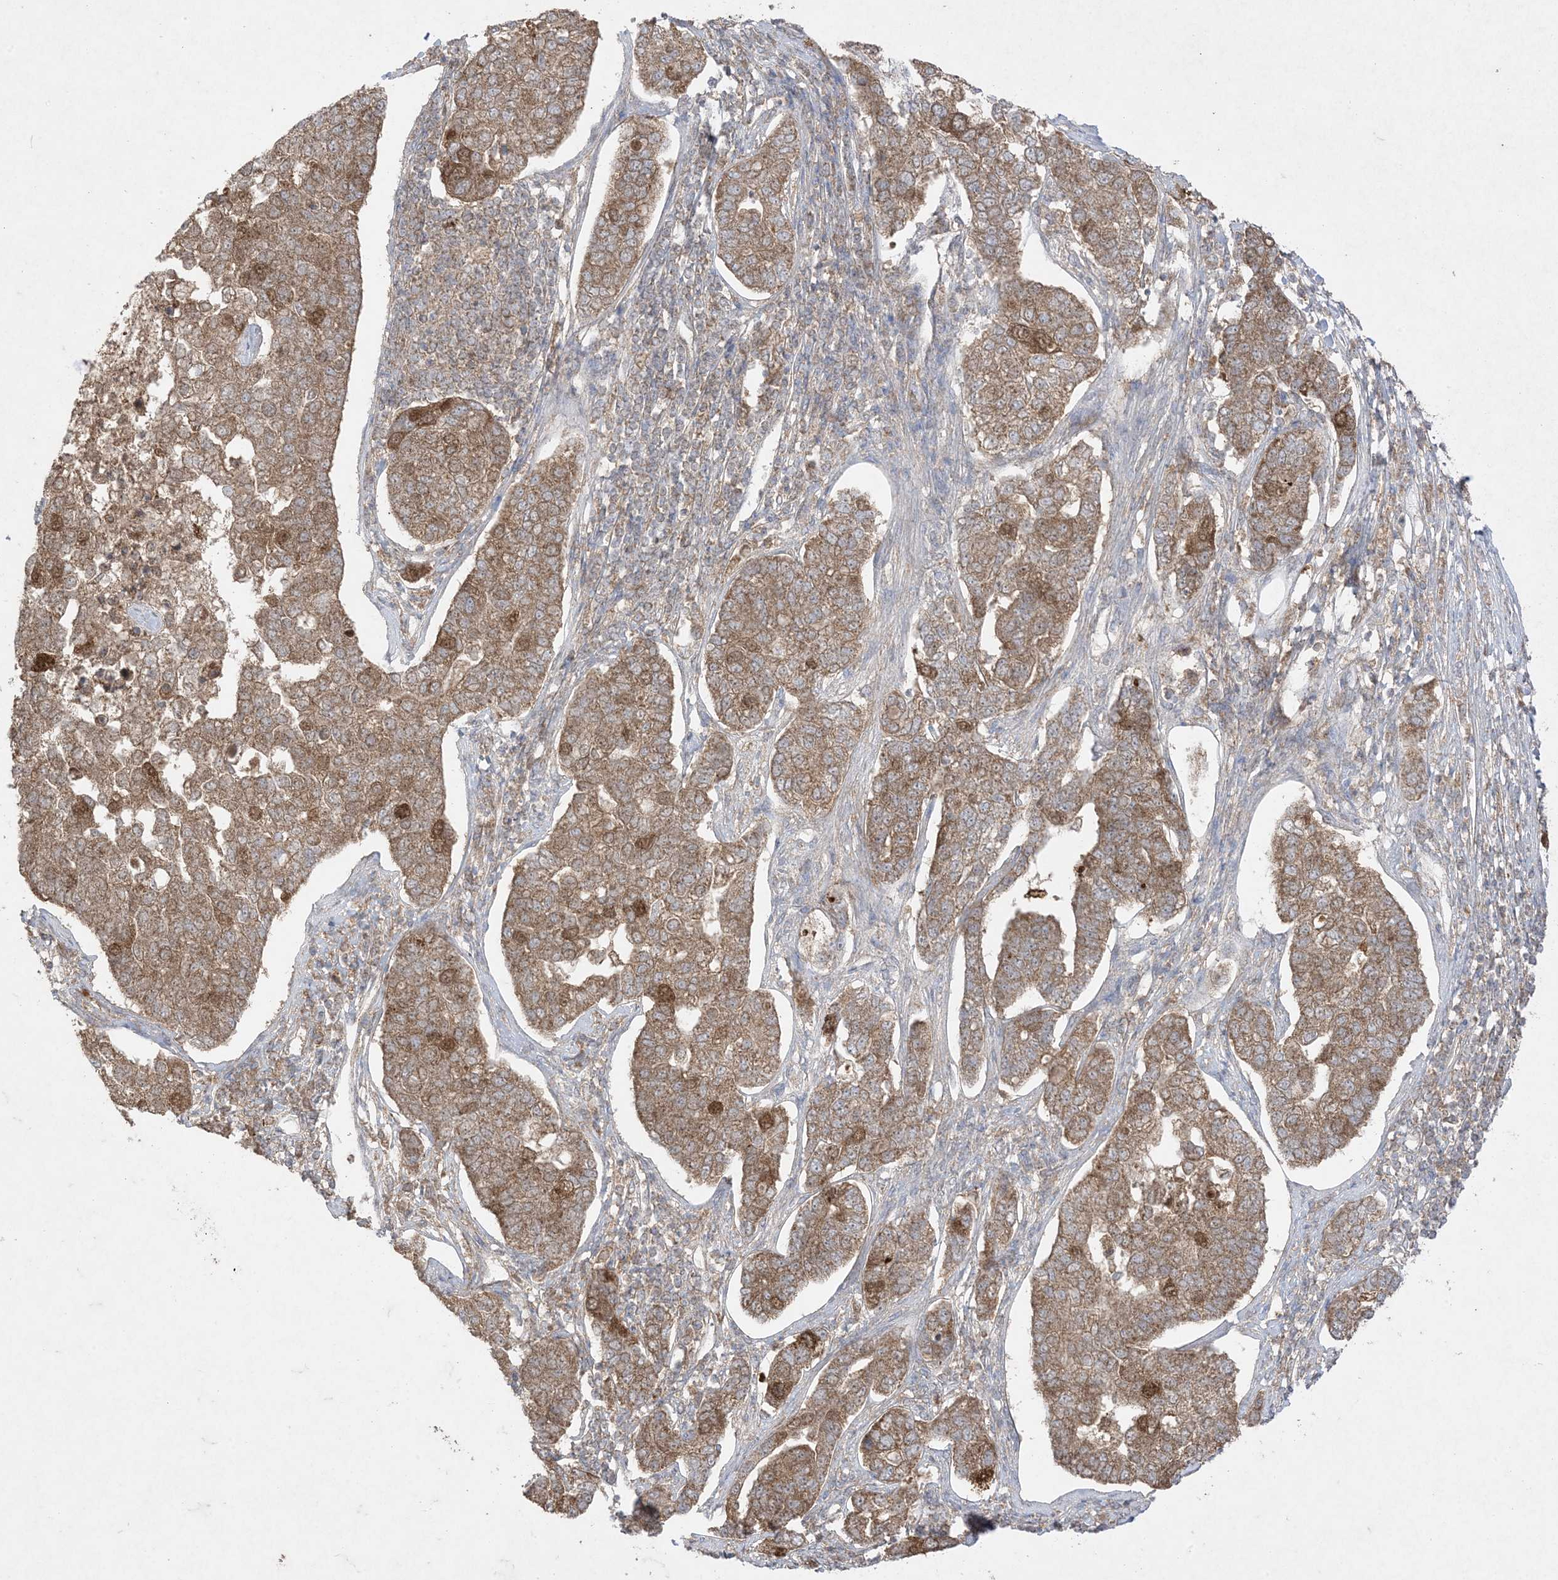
{"staining": {"intensity": "moderate", "quantity": ">75%", "location": "cytoplasmic/membranous"}, "tissue": "pancreatic cancer", "cell_type": "Tumor cells", "image_type": "cancer", "snomed": [{"axis": "morphology", "description": "Adenocarcinoma, NOS"}, {"axis": "topography", "description": "Pancreas"}], "caption": "Adenocarcinoma (pancreatic) tissue shows moderate cytoplasmic/membranous positivity in approximately >75% of tumor cells (DAB (3,3'-diaminobenzidine) = brown stain, brightfield microscopy at high magnification).", "gene": "UBE2C", "patient": {"sex": "female", "age": 61}}